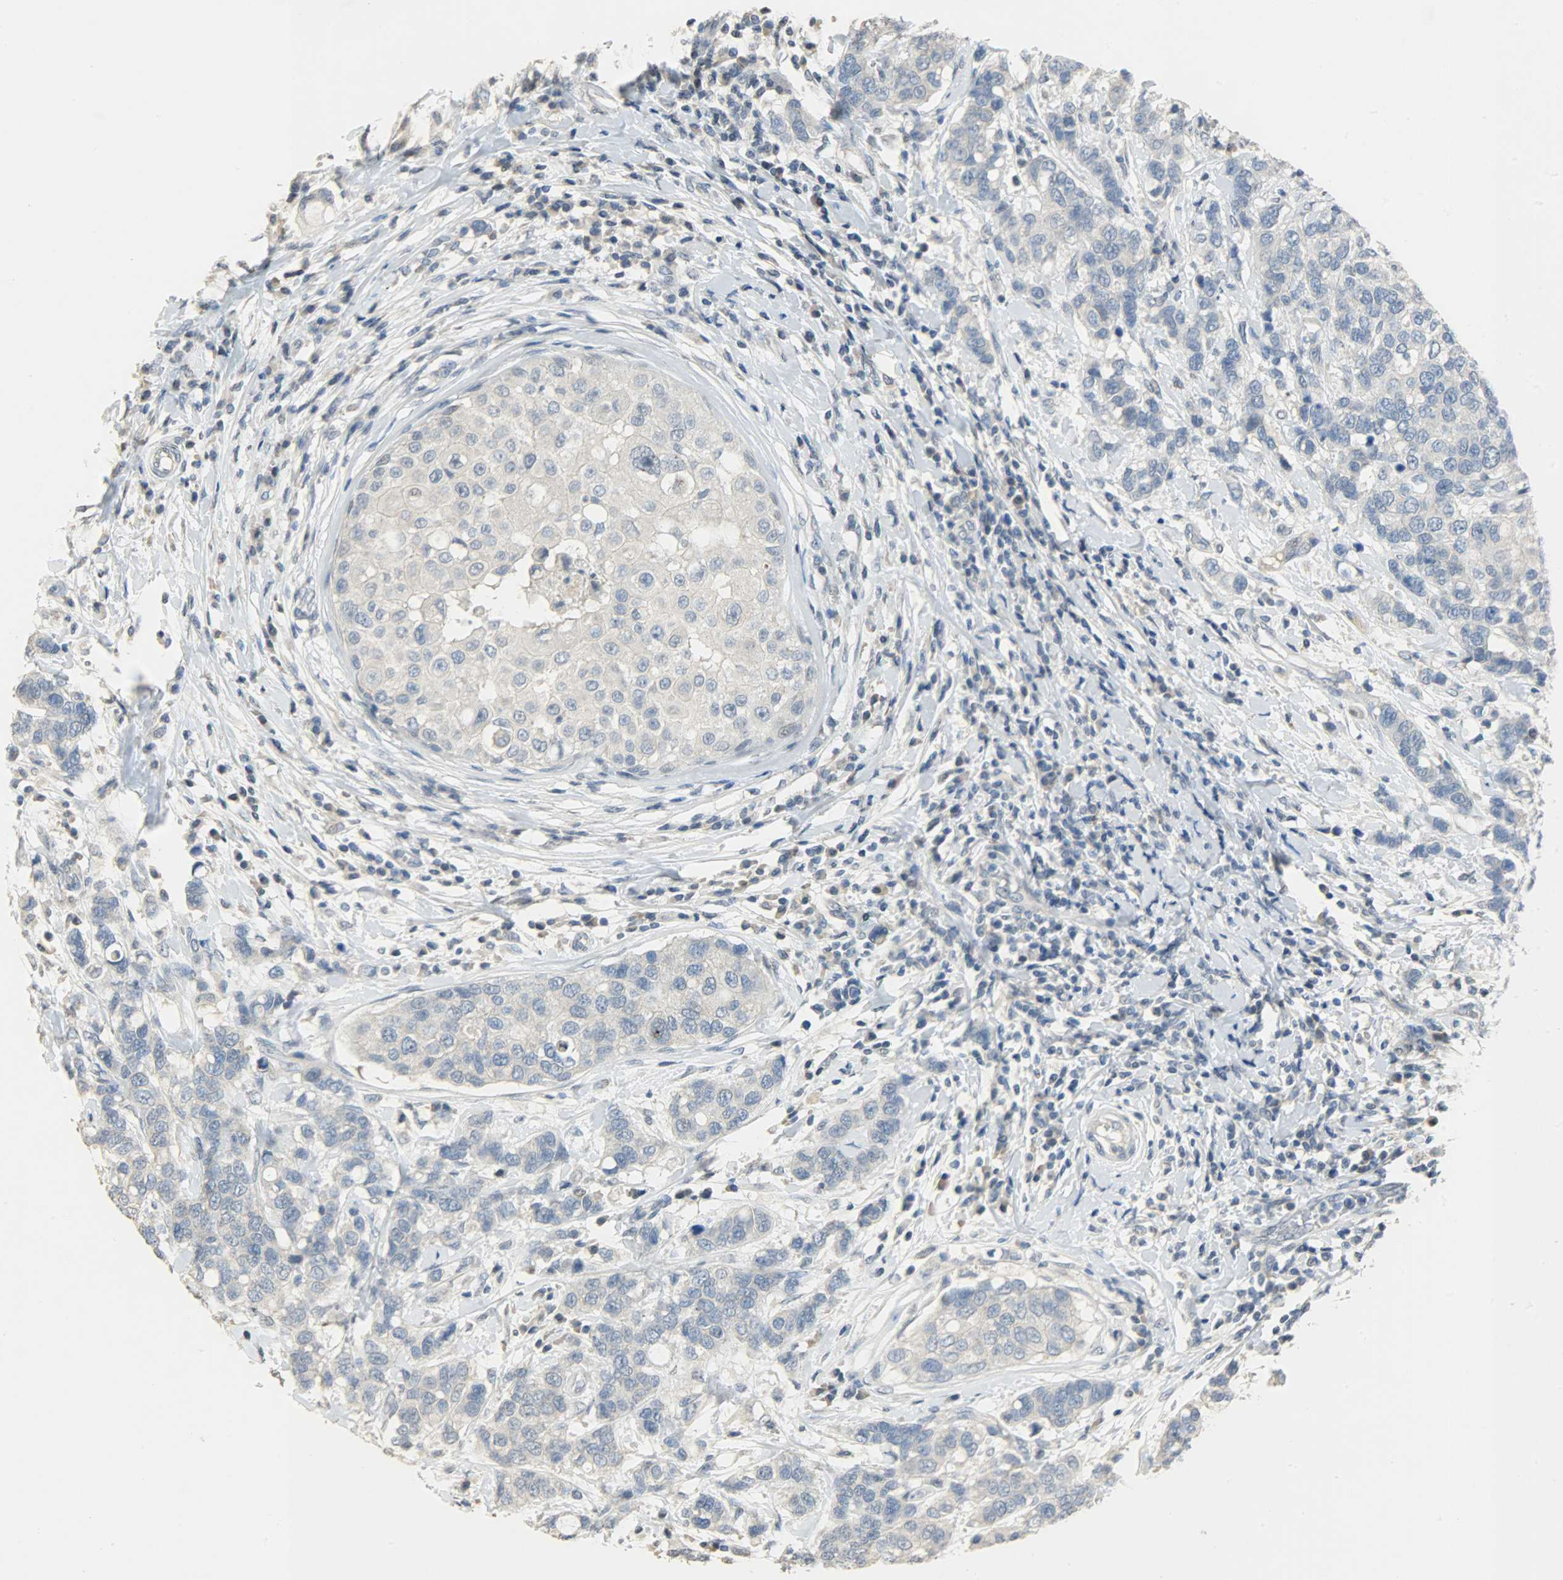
{"staining": {"intensity": "negative", "quantity": "none", "location": "none"}, "tissue": "breast cancer", "cell_type": "Tumor cells", "image_type": "cancer", "snomed": [{"axis": "morphology", "description": "Duct carcinoma"}, {"axis": "topography", "description": "Breast"}], "caption": "High magnification brightfield microscopy of breast infiltrating ductal carcinoma stained with DAB (3,3'-diaminobenzidine) (brown) and counterstained with hematoxylin (blue): tumor cells show no significant staining.", "gene": "DNAJB6", "patient": {"sex": "female", "age": 27}}